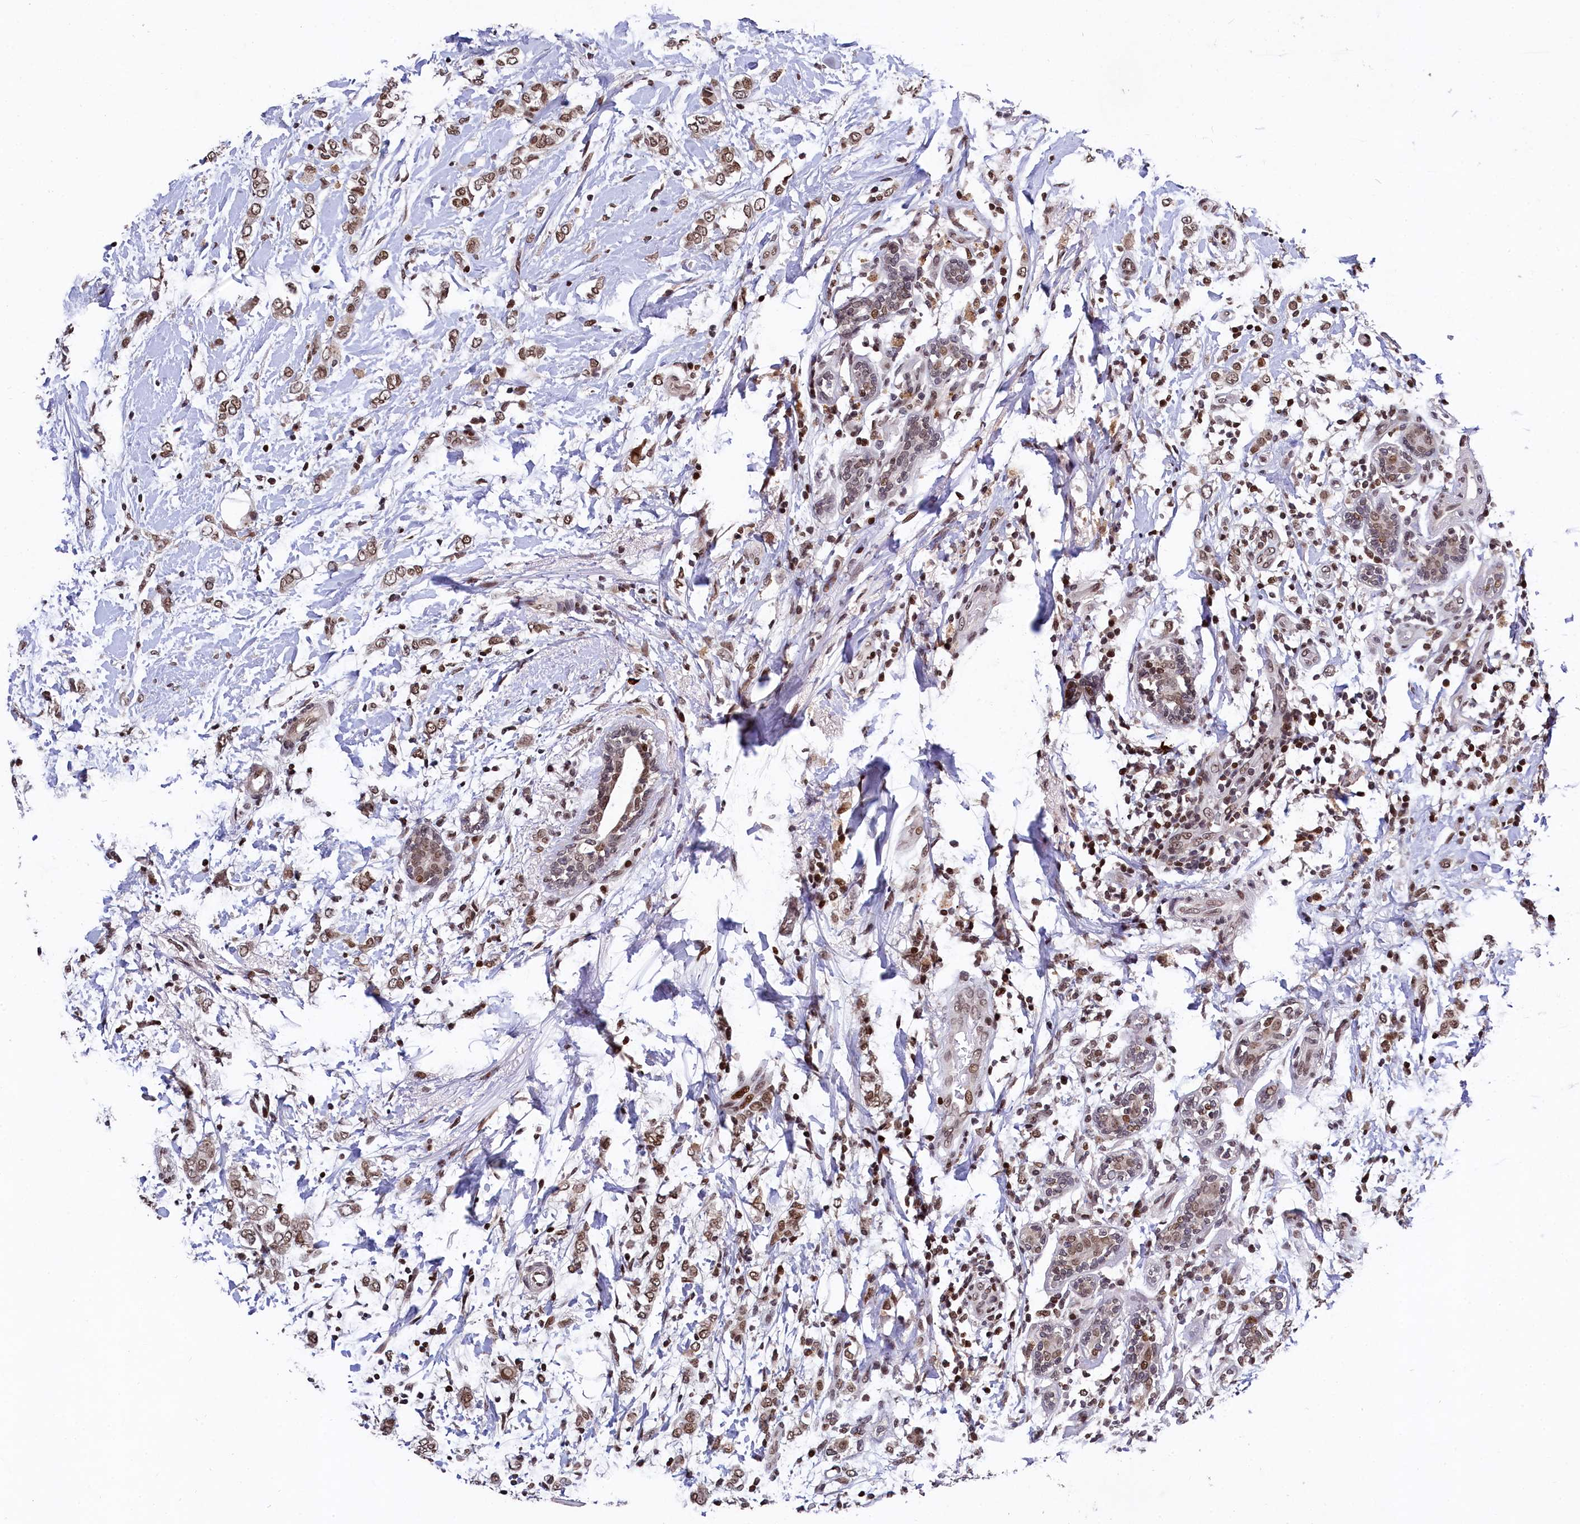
{"staining": {"intensity": "moderate", "quantity": ">75%", "location": "nuclear"}, "tissue": "breast cancer", "cell_type": "Tumor cells", "image_type": "cancer", "snomed": [{"axis": "morphology", "description": "Normal tissue, NOS"}, {"axis": "morphology", "description": "Lobular carcinoma"}, {"axis": "topography", "description": "Breast"}], "caption": "Breast cancer (lobular carcinoma) stained for a protein (brown) exhibits moderate nuclear positive staining in about >75% of tumor cells.", "gene": "FAM217B", "patient": {"sex": "female", "age": 47}}